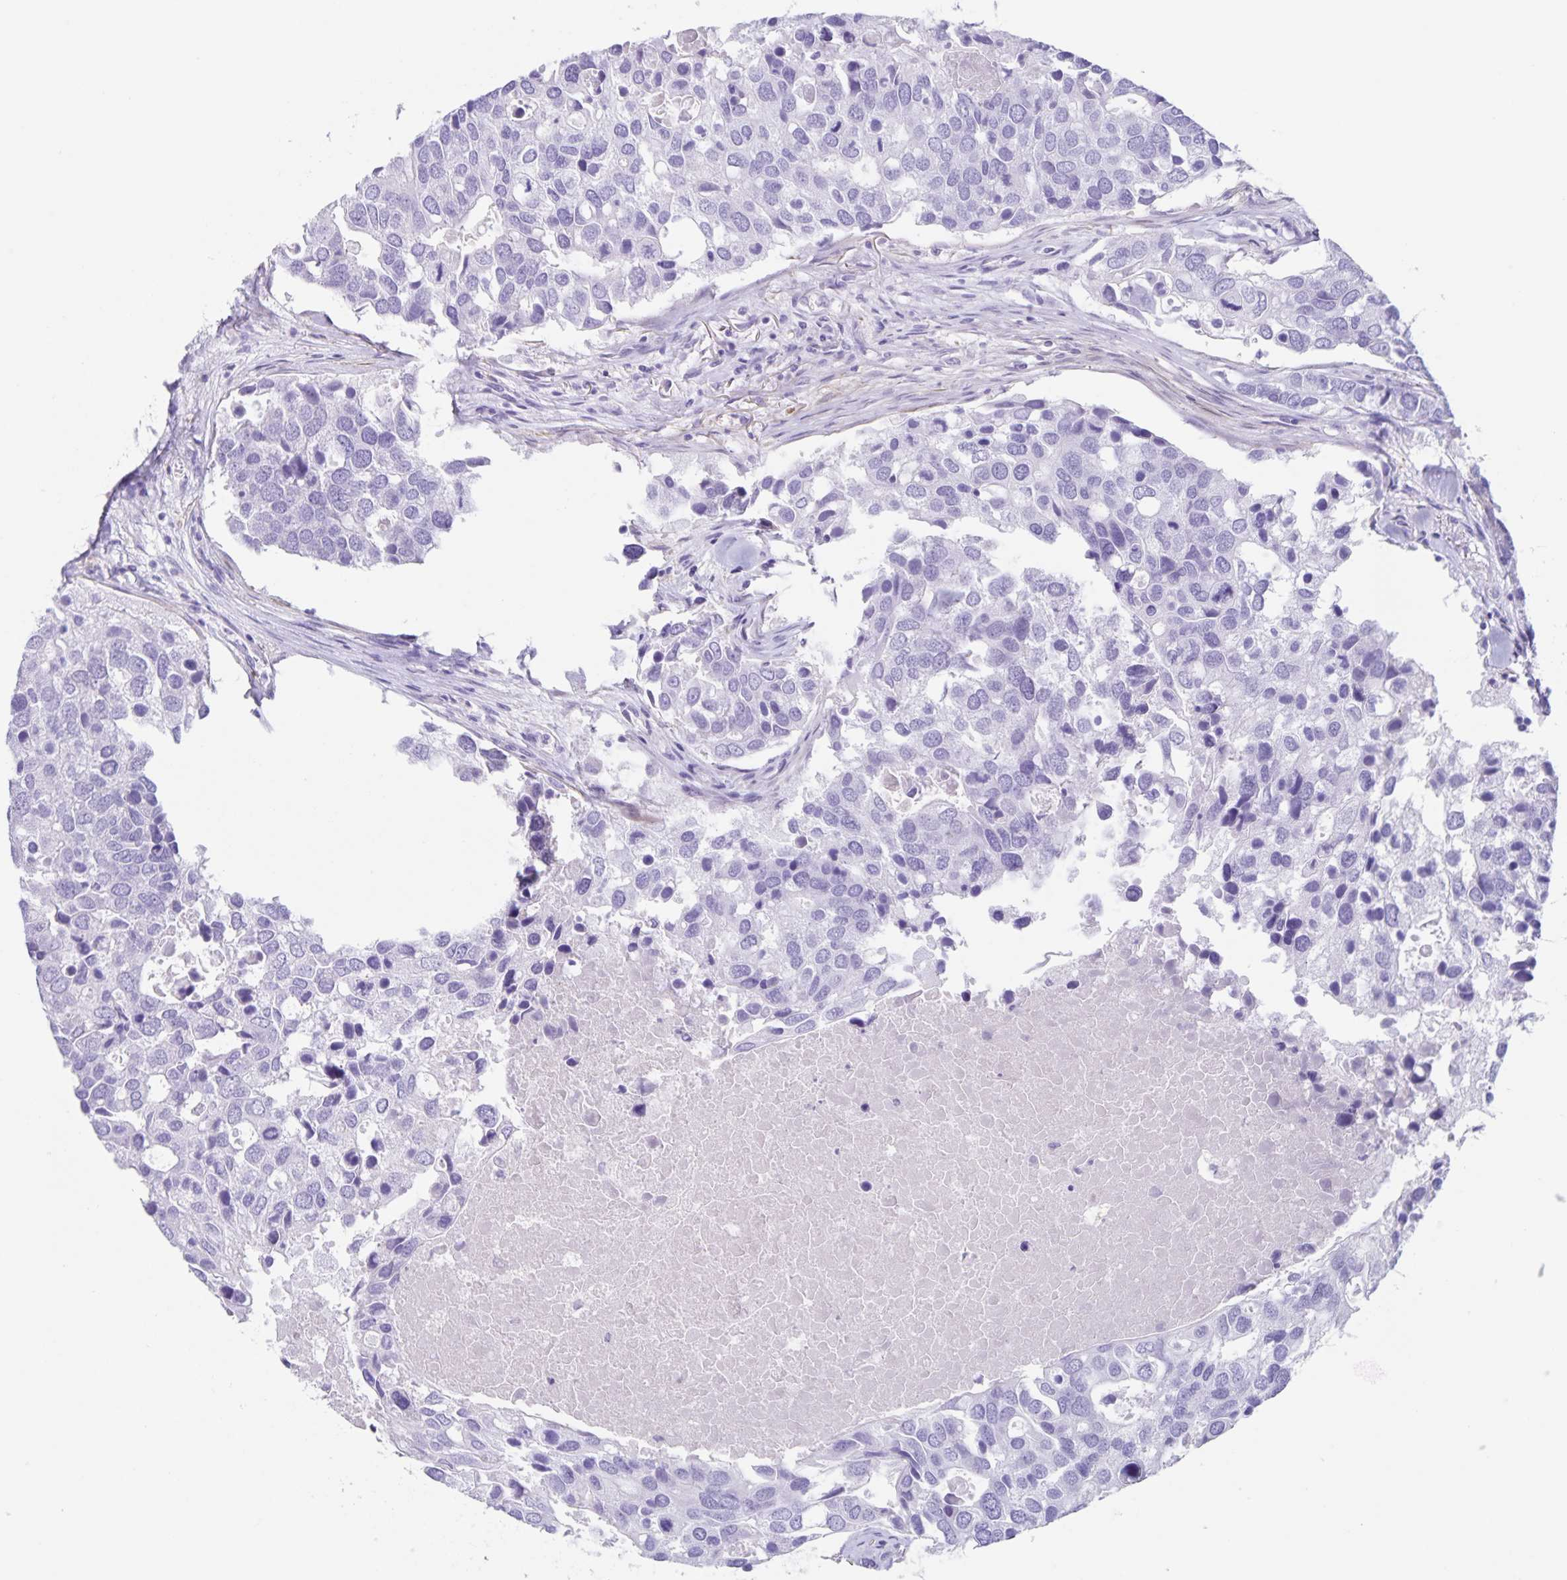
{"staining": {"intensity": "negative", "quantity": "none", "location": "none"}, "tissue": "breast cancer", "cell_type": "Tumor cells", "image_type": "cancer", "snomed": [{"axis": "morphology", "description": "Duct carcinoma"}, {"axis": "topography", "description": "Breast"}], "caption": "Immunohistochemistry (IHC) photomicrograph of breast cancer (infiltrating ductal carcinoma) stained for a protein (brown), which shows no positivity in tumor cells. Nuclei are stained in blue.", "gene": "C11orf42", "patient": {"sex": "female", "age": 83}}